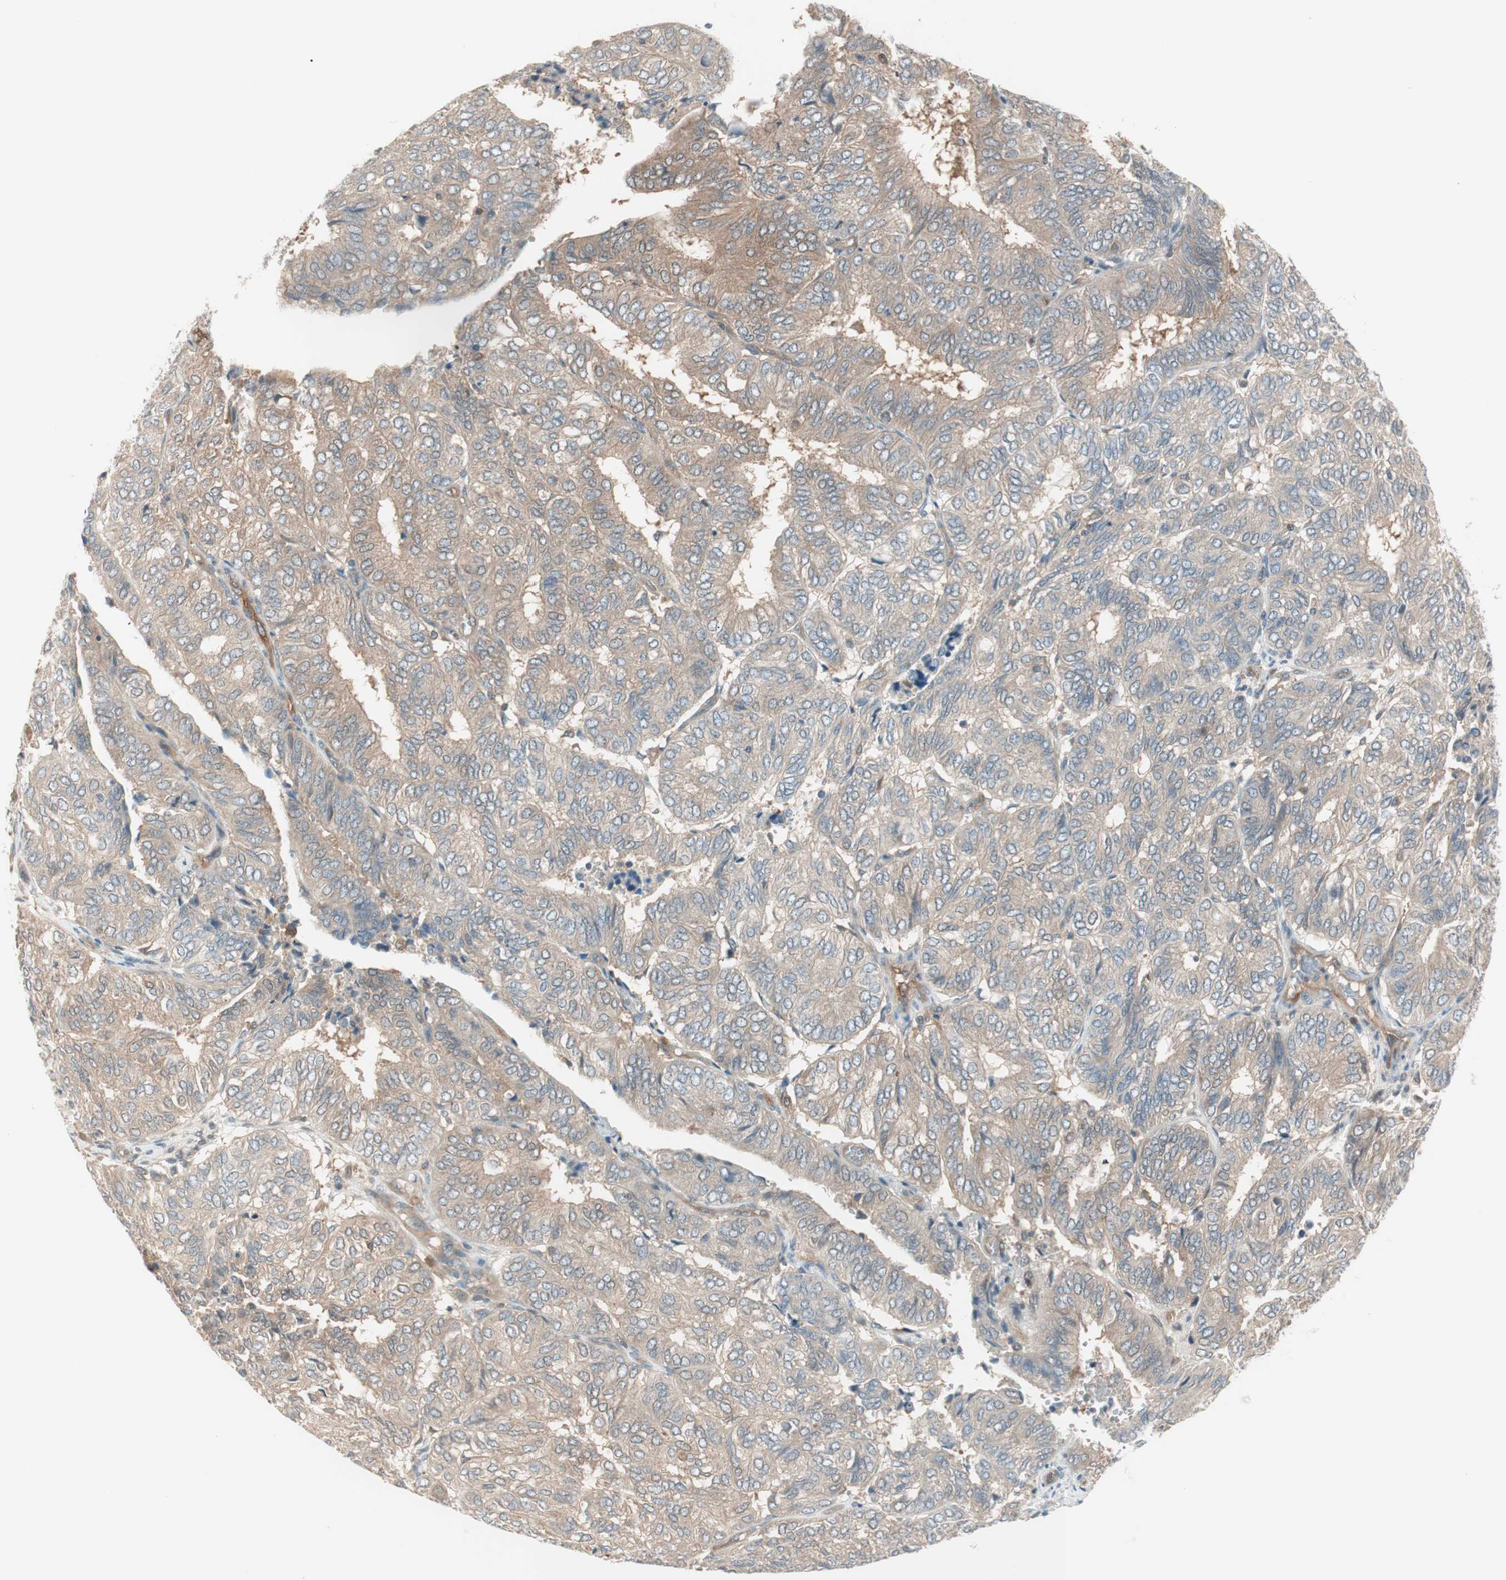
{"staining": {"intensity": "weak", "quantity": ">75%", "location": "cytoplasmic/membranous"}, "tissue": "endometrial cancer", "cell_type": "Tumor cells", "image_type": "cancer", "snomed": [{"axis": "morphology", "description": "Adenocarcinoma, NOS"}, {"axis": "topography", "description": "Uterus"}], "caption": "An image of human endometrial cancer (adenocarcinoma) stained for a protein demonstrates weak cytoplasmic/membranous brown staining in tumor cells.", "gene": "GALT", "patient": {"sex": "female", "age": 60}}